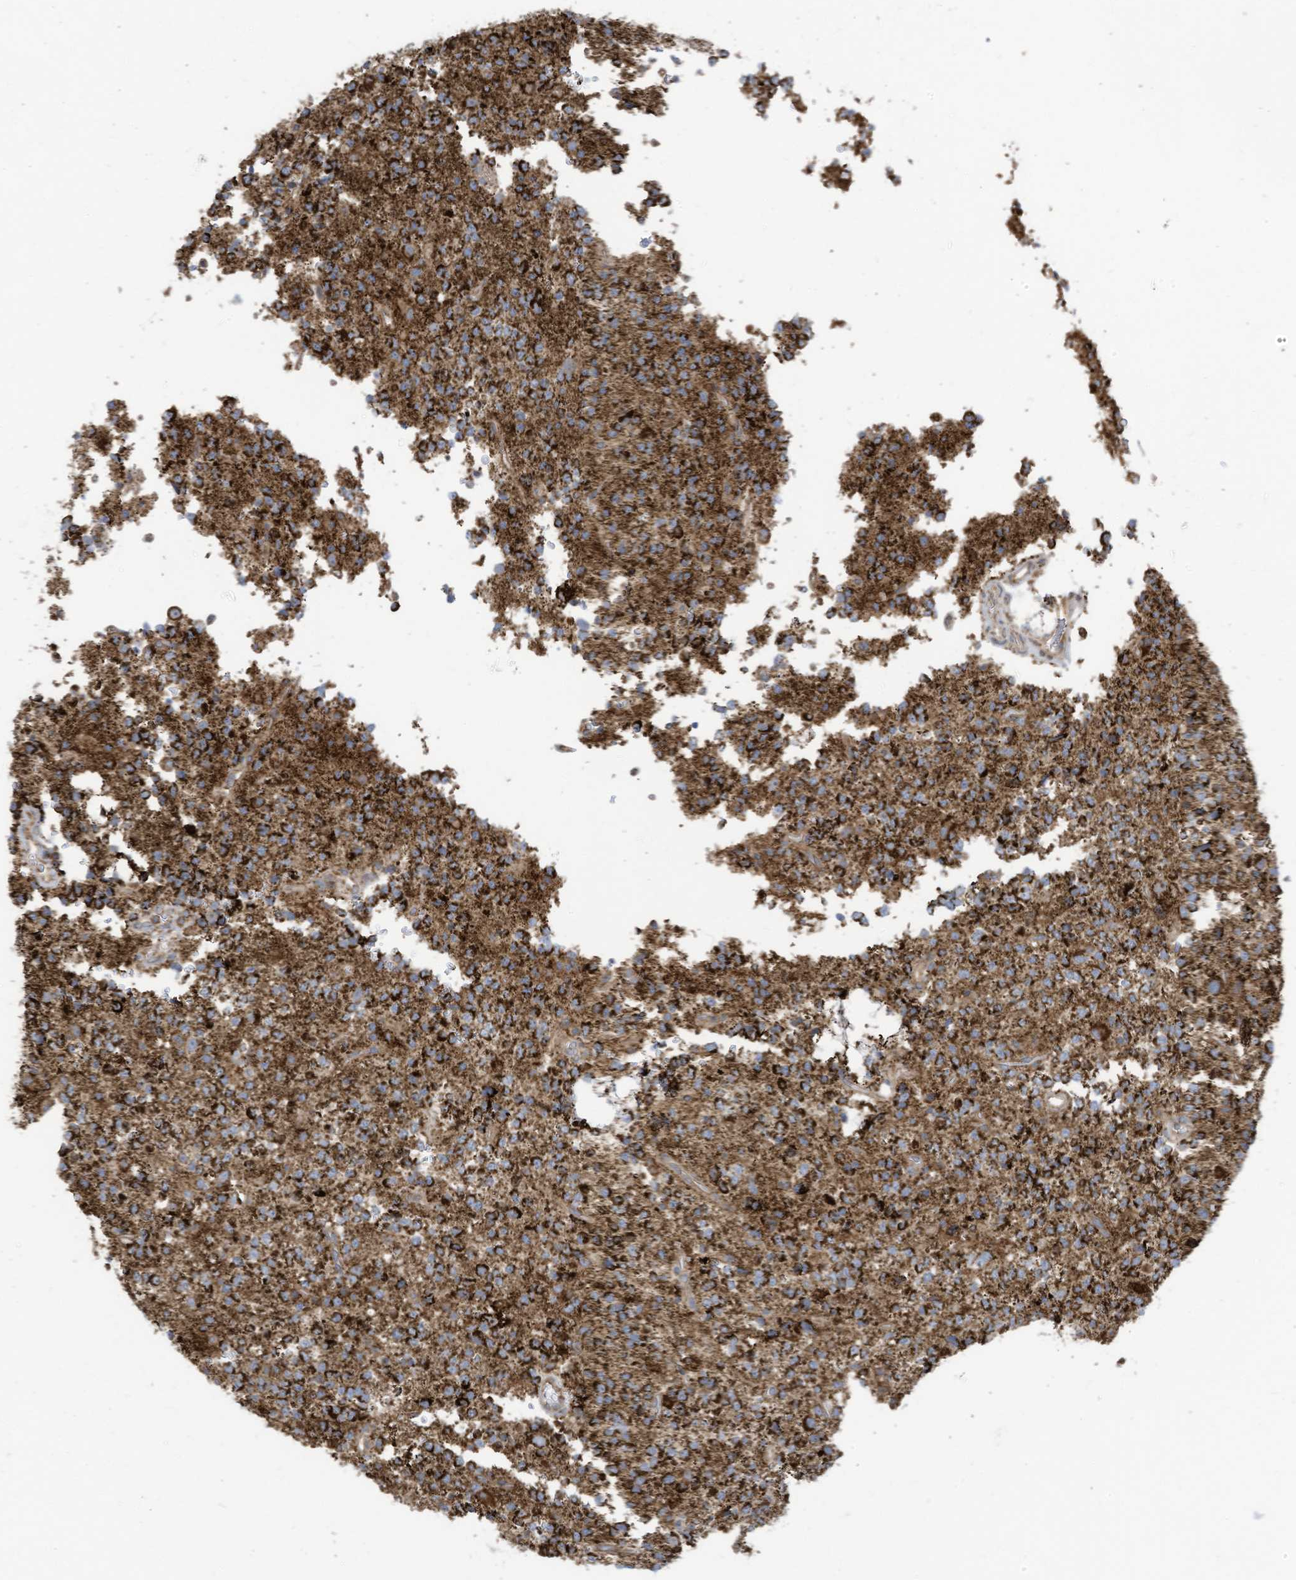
{"staining": {"intensity": "strong", "quantity": ">75%", "location": "cytoplasmic/membranous"}, "tissue": "glioma", "cell_type": "Tumor cells", "image_type": "cancer", "snomed": [{"axis": "morphology", "description": "Glioma, malignant, High grade"}, {"axis": "topography", "description": "Brain"}], "caption": "IHC histopathology image of malignant glioma (high-grade) stained for a protein (brown), which demonstrates high levels of strong cytoplasmic/membranous positivity in about >75% of tumor cells.", "gene": "COX10", "patient": {"sex": "female", "age": 62}}